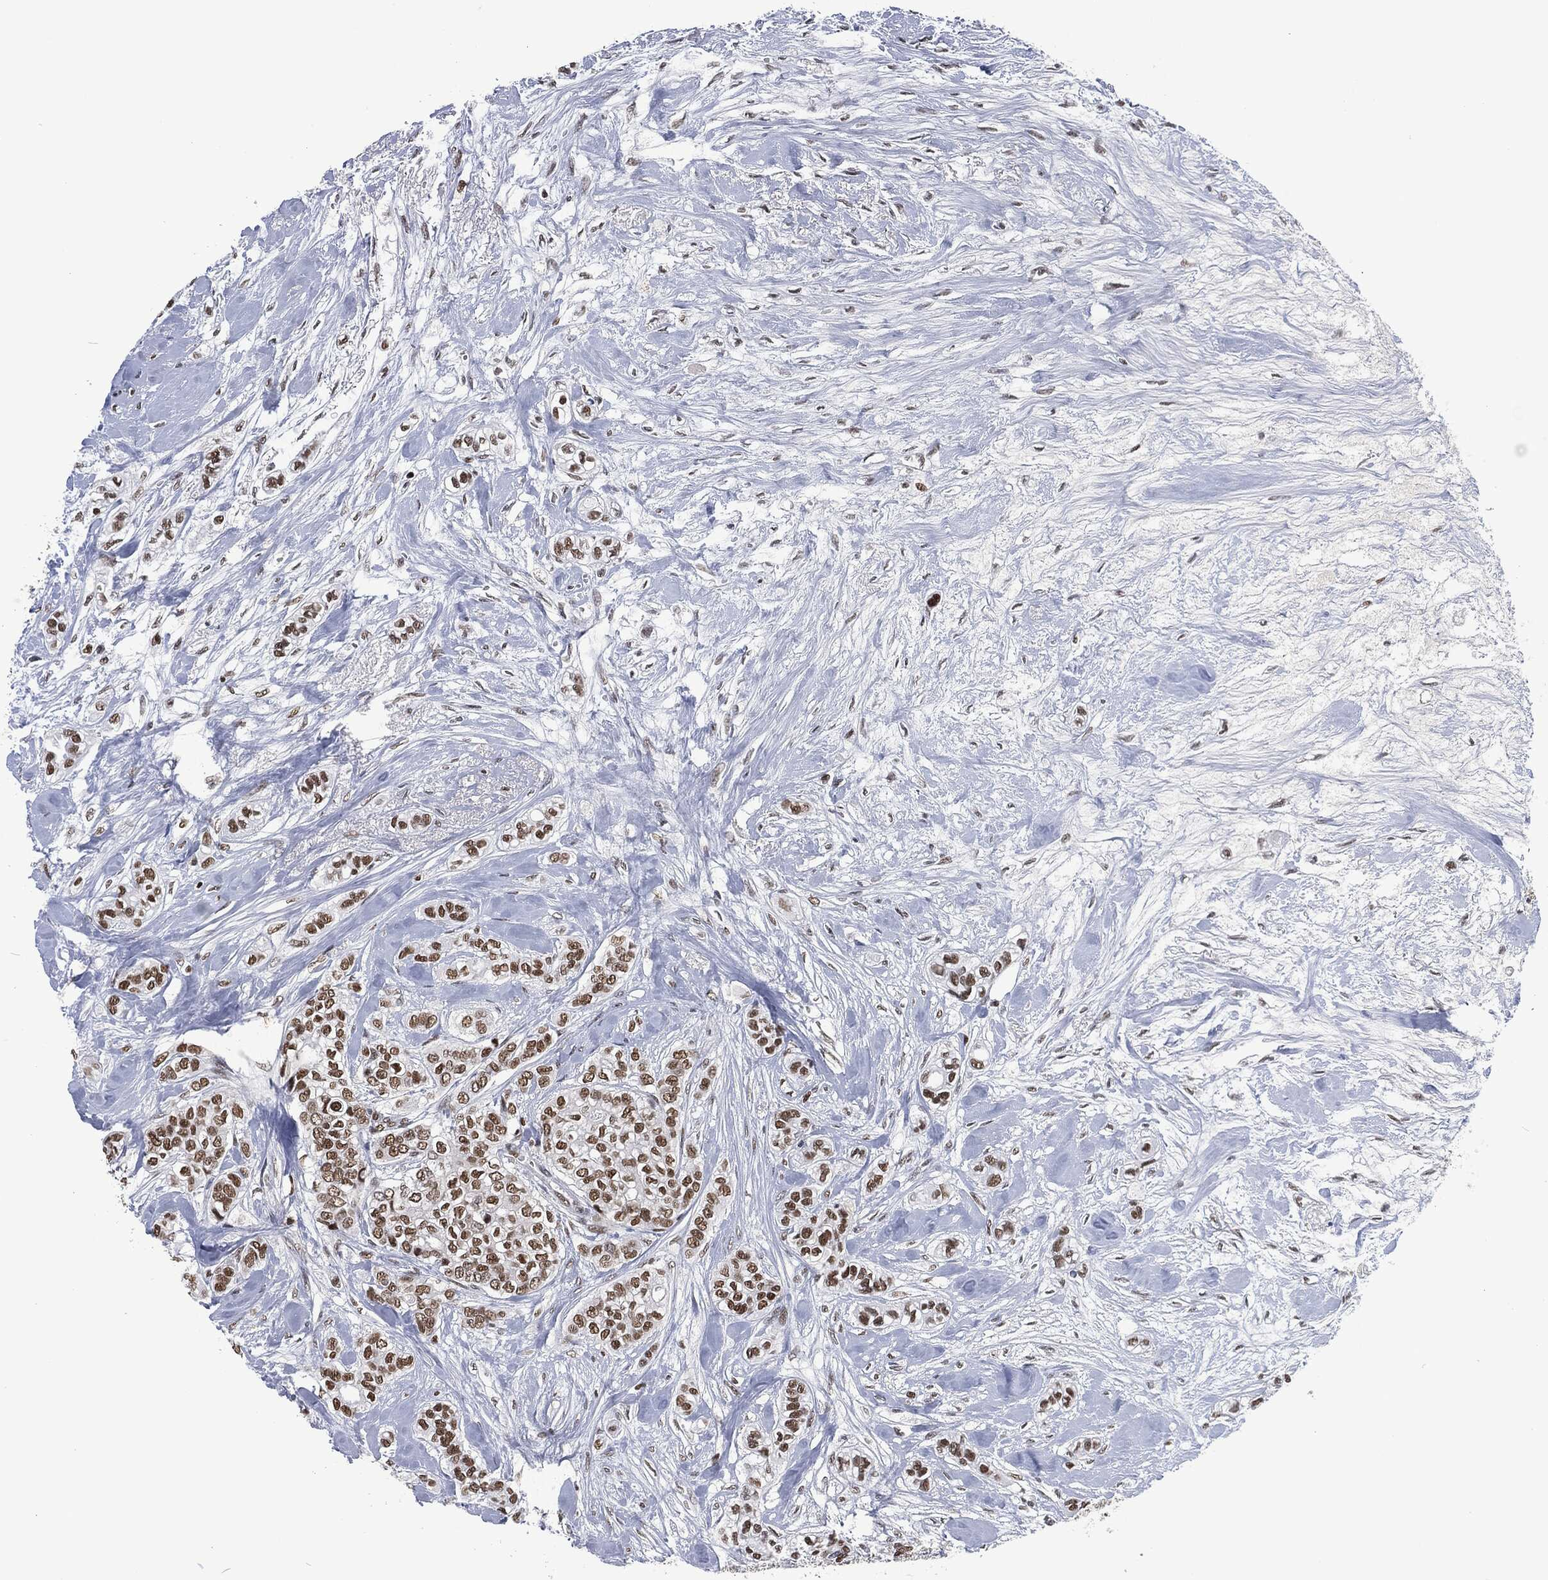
{"staining": {"intensity": "strong", "quantity": "<25%", "location": "nuclear"}, "tissue": "breast cancer", "cell_type": "Tumor cells", "image_type": "cancer", "snomed": [{"axis": "morphology", "description": "Duct carcinoma"}, {"axis": "topography", "description": "Breast"}], "caption": "The photomicrograph demonstrates staining of invasive ductal carcinoma (breast), revealing strong nuclear protein positivity (brown color) within tumor cells. The staining was performed using DAB, with brown indicating positive protein expression. Nuclei are stained blue with hematoxylin.", "gene": "DCPS", "patient": {"sex": "female", "age": 71}}